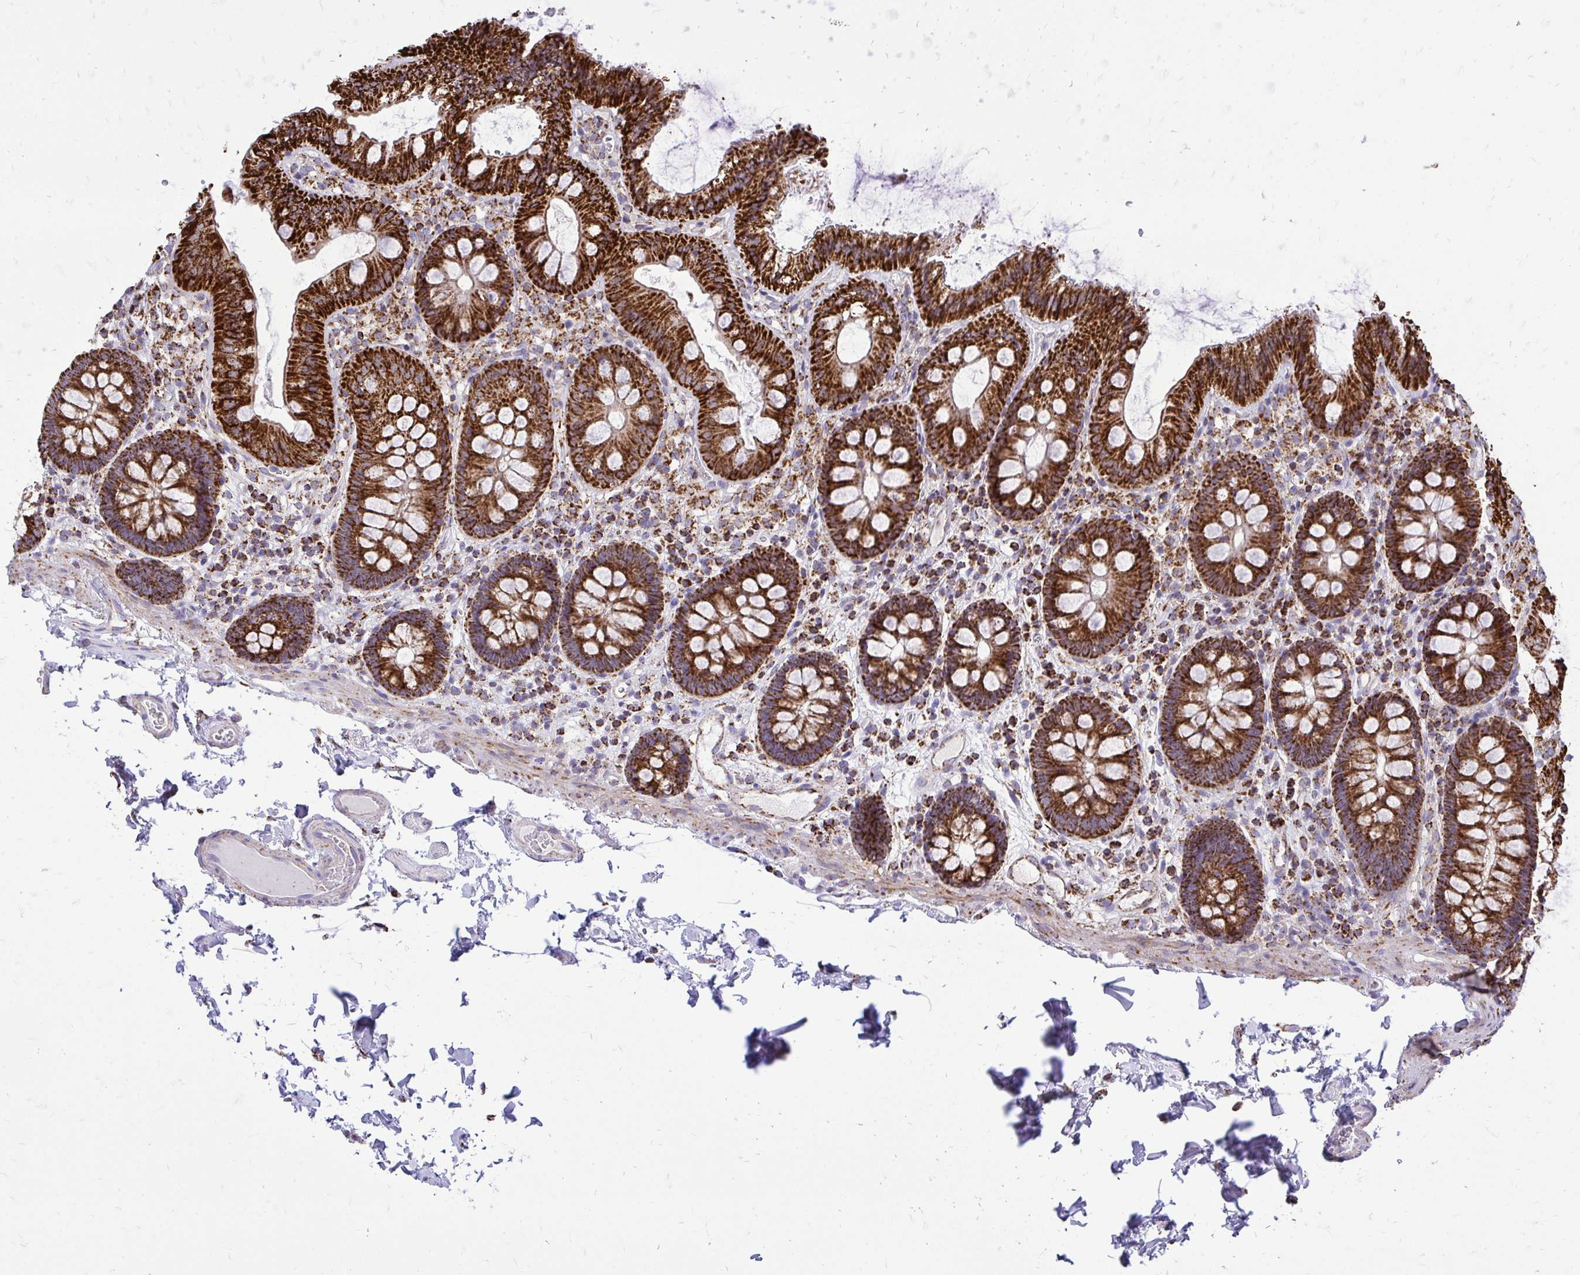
{"staining": {"intensity": "negative", "quantity": "none", "location": "none"}, "tissue": "colon", "cell_type": "Endothelial cells", "image_type": "normal", "snomed": [{"axis": "morphology", "description": "Normal tissue, NOS"}, {"axis": "topography", "description": "Colon"}], "caption": "High power microscopy histopathology image of an IHC histopathology image of benign colon, revealing no significant positivity in endothelial cells. (Brightfield microscopy of DAB immunohistochemistry at high magnification).", "gene": "SPTBN2", "patient": {"sex": "male", "age": 84}}